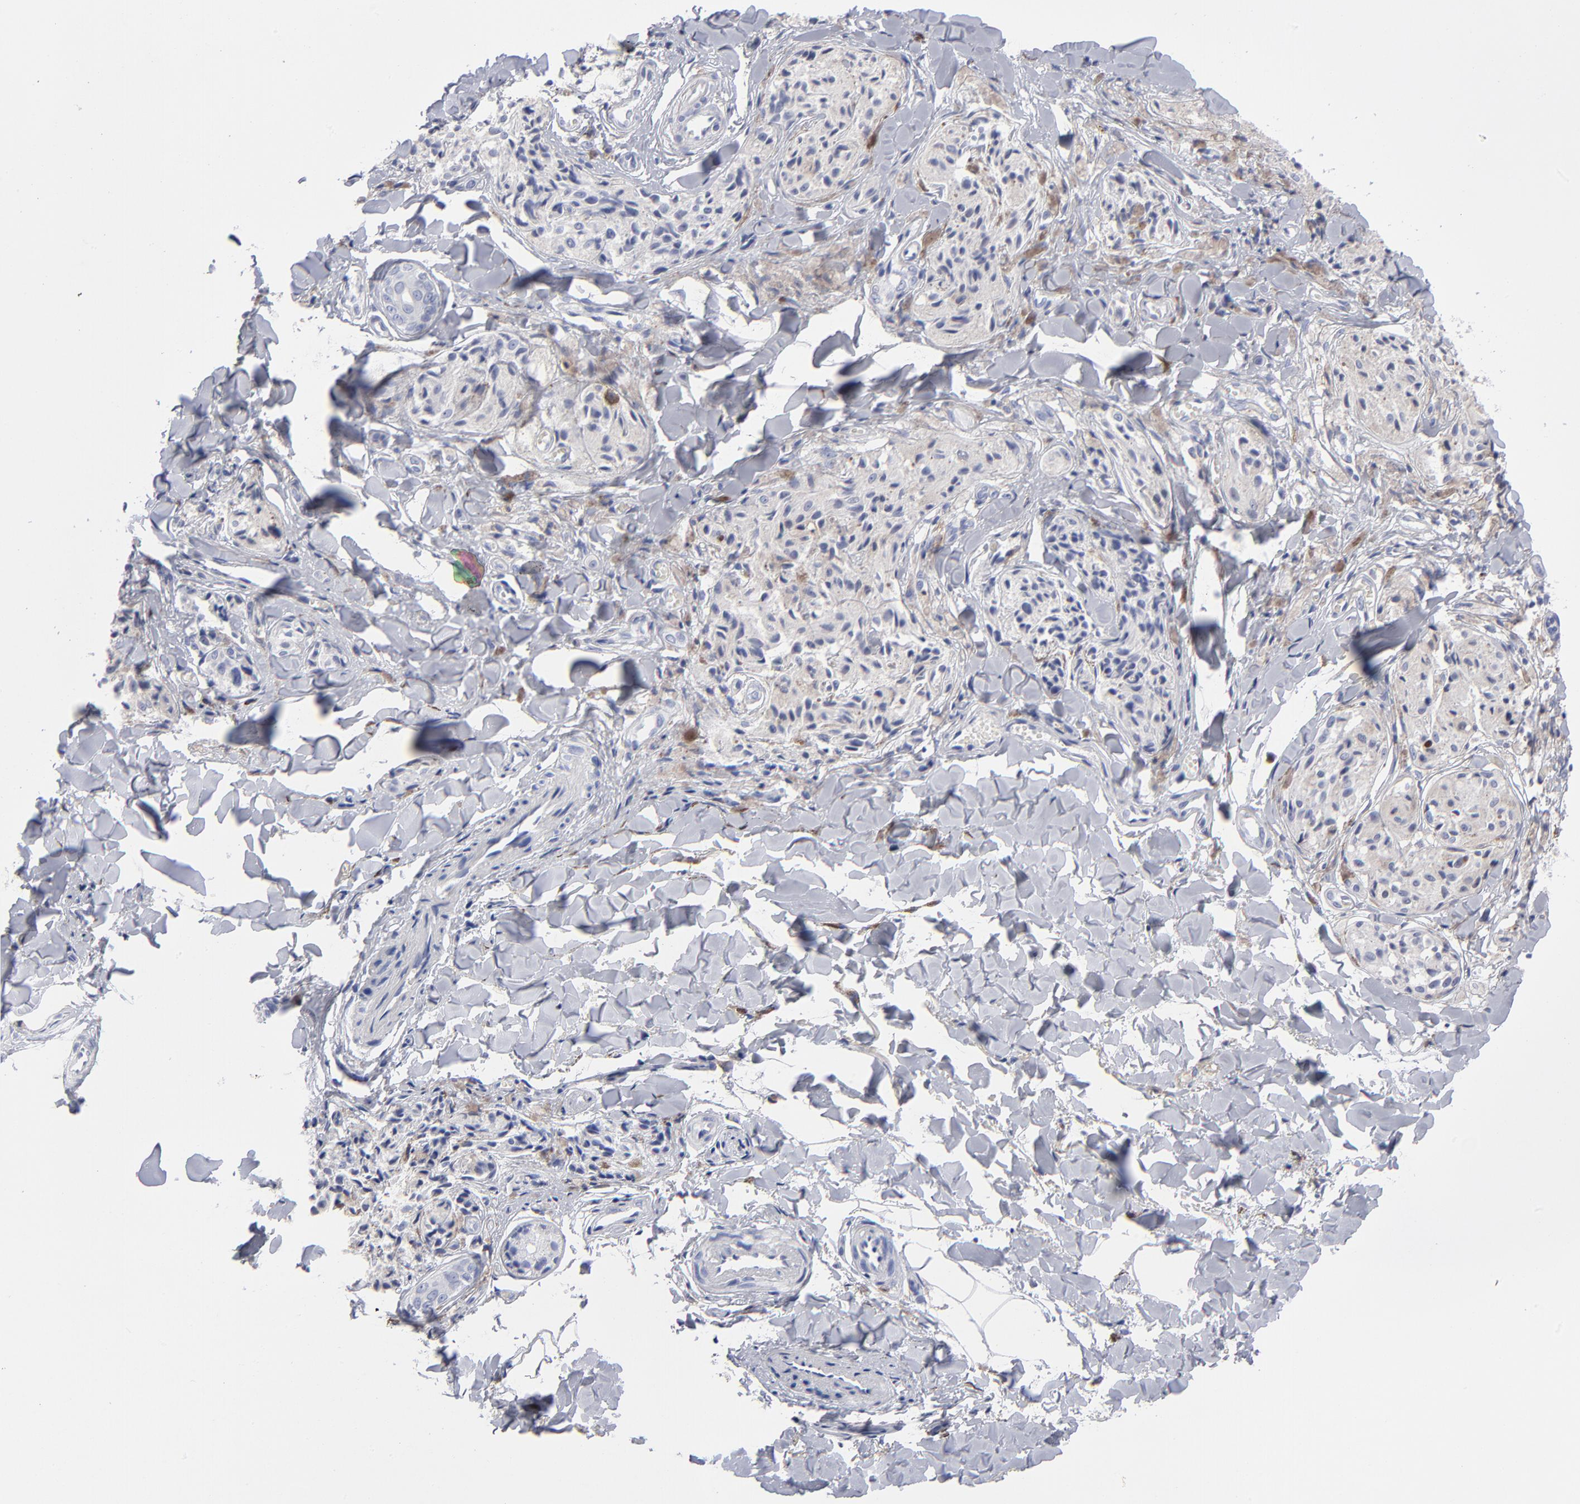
{"staining": {"intensity": "negative", "quantity": "none", "location": "none"}, "tissue": "melanoma", "cell_type": "Tumor cells", "image_type": "cancer", "snomed": [{"axis": "morphology", "description": "Malignant melanoma, Metastatic site"}, {"axis": "topography", "description": "Skin"}], "caption": "Immunohistochemistry of melanoma demonstrates no positivity in tumor cells.", "gene": "LAT2", "patient": {"sex": "female", "age": 66}}